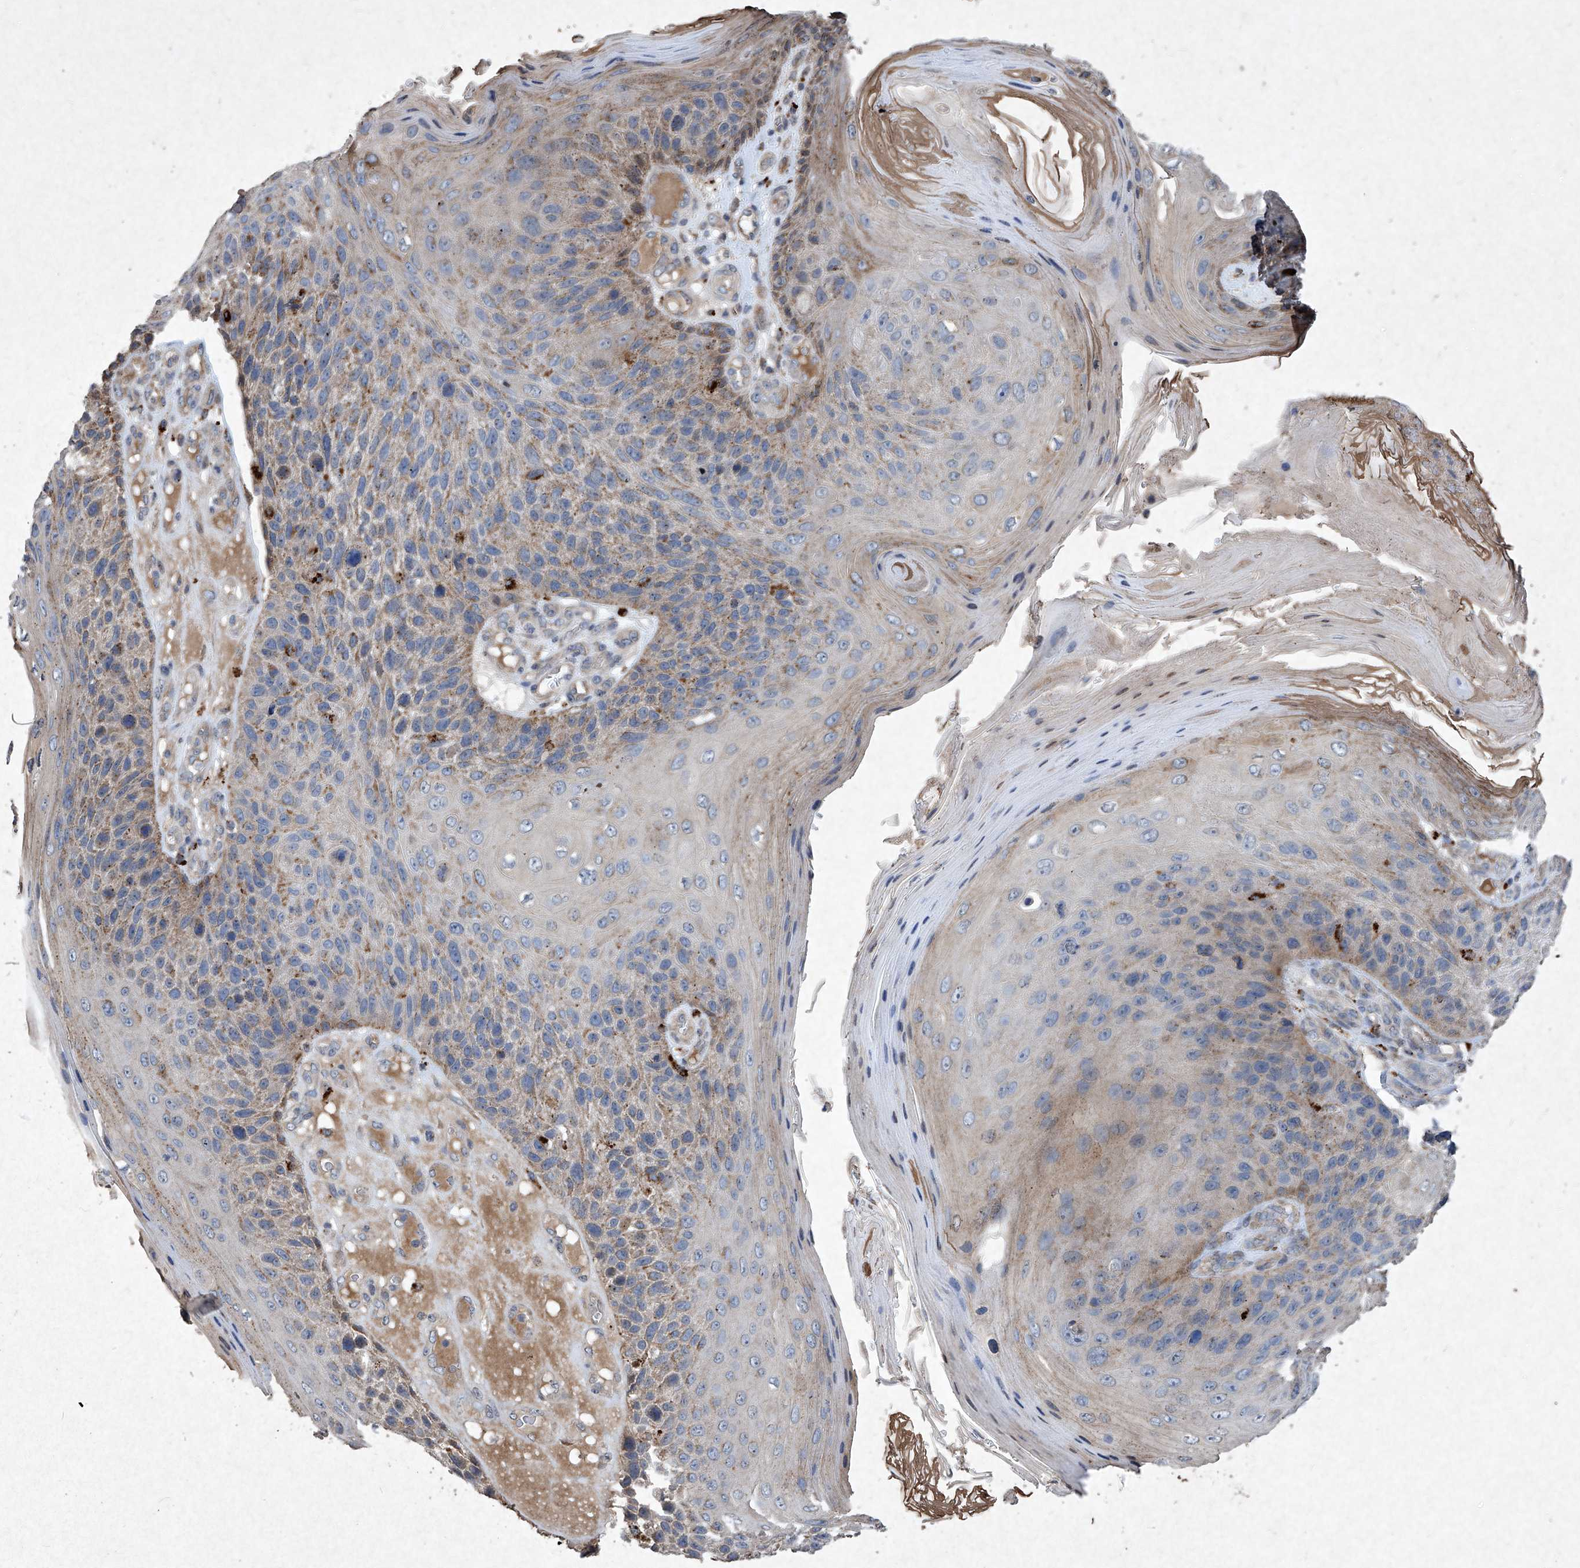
{"staining": {"intensity": "moderate", "quantity": "25%-75%", "location": "cytoplasmic/membranous"}, "tissue": "skin cancer", "cell_type": "Tumor cells", "image_type": "cancer", "snomed": [{"axis": "morphology", "description": "Squamous cell carcinoma, NOS"}, {"axis": "topography", "description": "Skin"}], "caption": "Immunohistochemistry of human squamous cell carcinoma (skin) displays medium levels of moderate cytoplasmic/membranous positivity in about 25%-75% of tumor cells.", "gene": "MED16", "patient": {"sex": "female", "age": 88}}